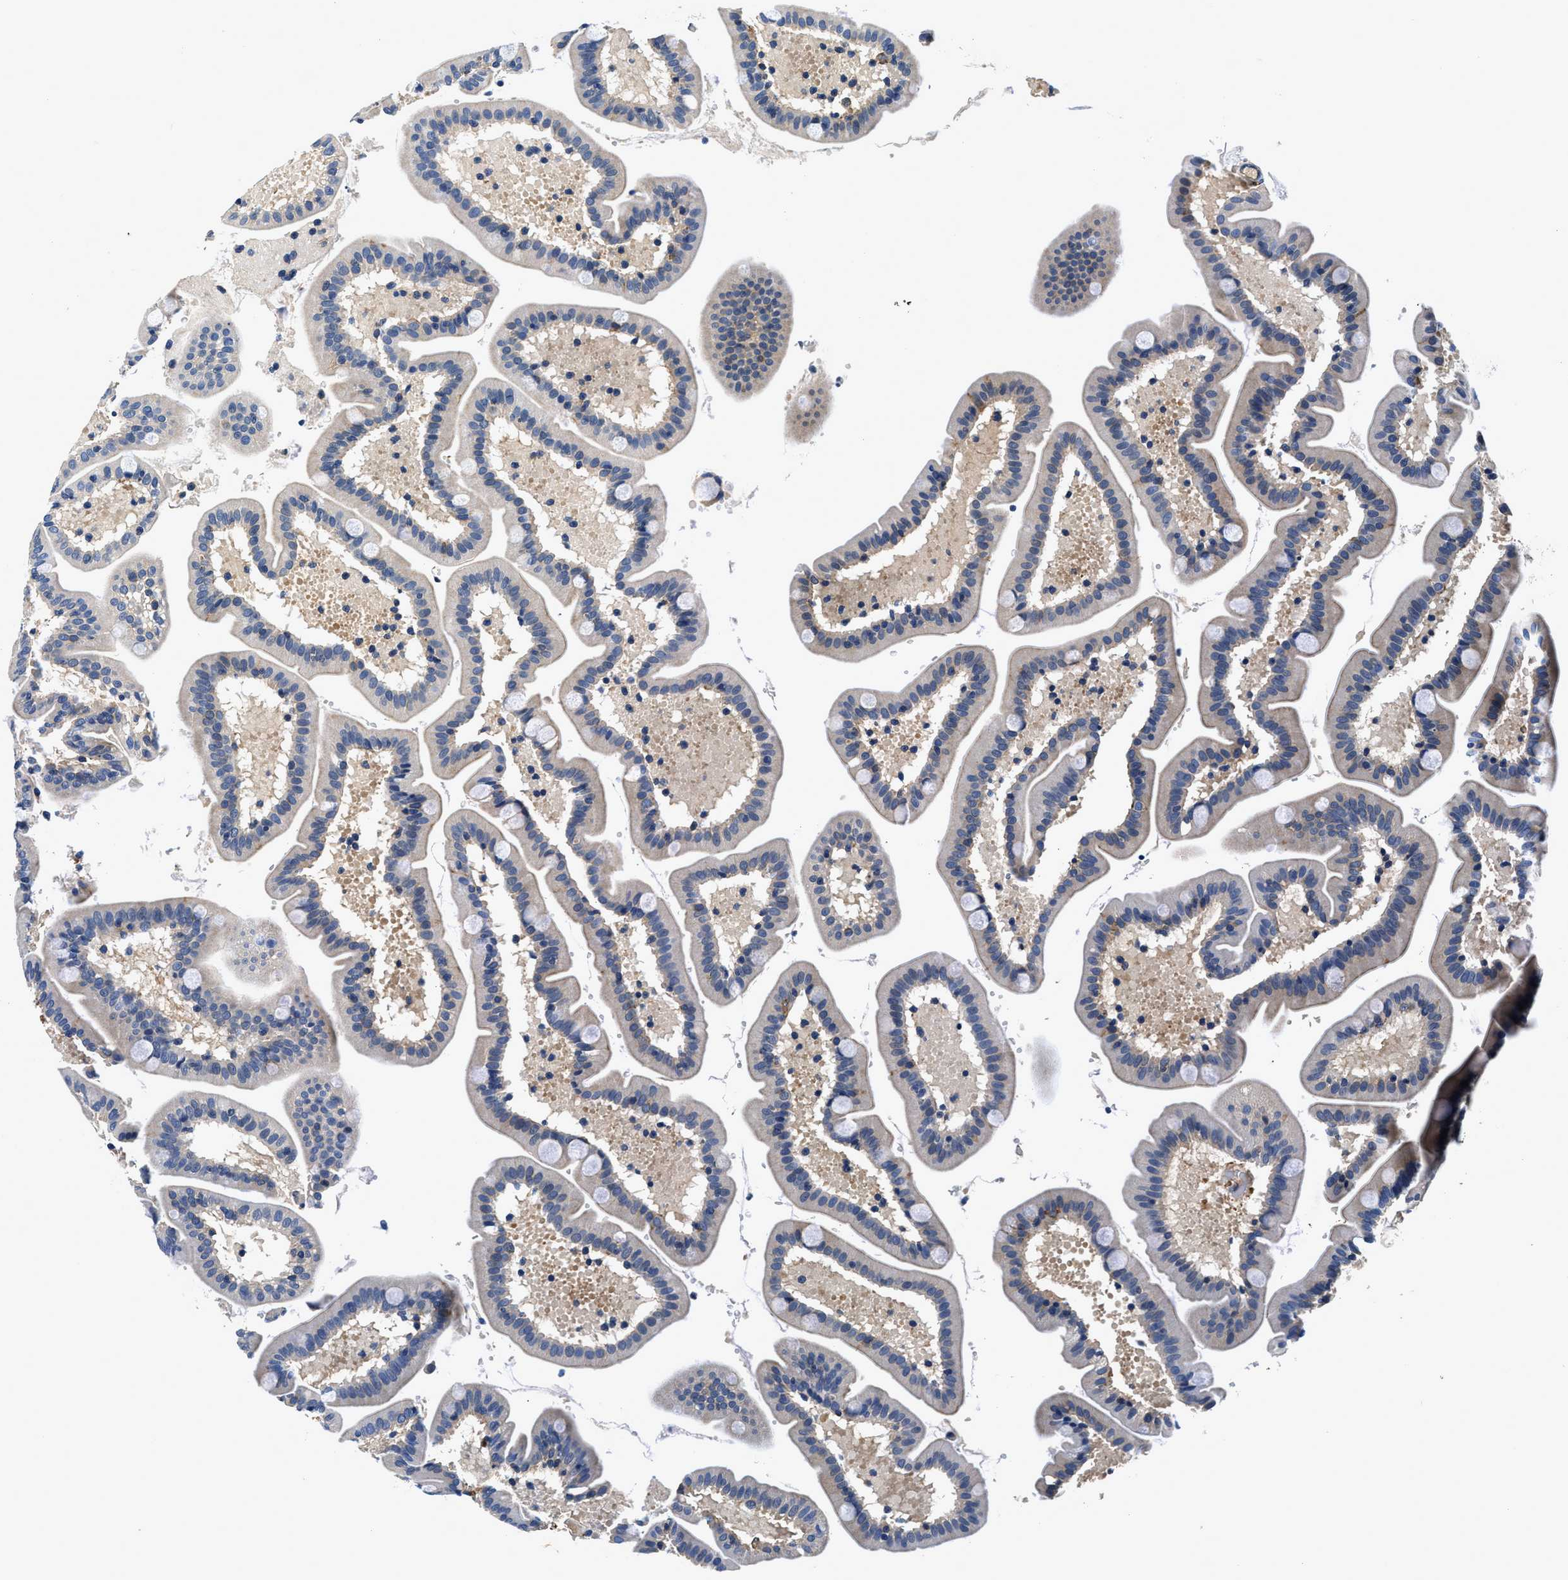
{"staining": {"intensity": "moderate", "quantity": "<25%", "location": "cytoplasmic/membranous"}, "tissue": "duodenum", "cell_type": "Glandular cells", "image_type": "normal", "snomed": [{"axis": "morphology", "description": "Normal tissue, NOS"}, {"axis": "topography", "description": "Duodenum"}], "caption": "Immunohistochemical staining of benign duodenum shows low levels of moderate cytoplasmic/membranous expression in approximately <25% of glandular cells.", "gene": "ZFAND3", "patient": {"sex": "male", "age": 54}}